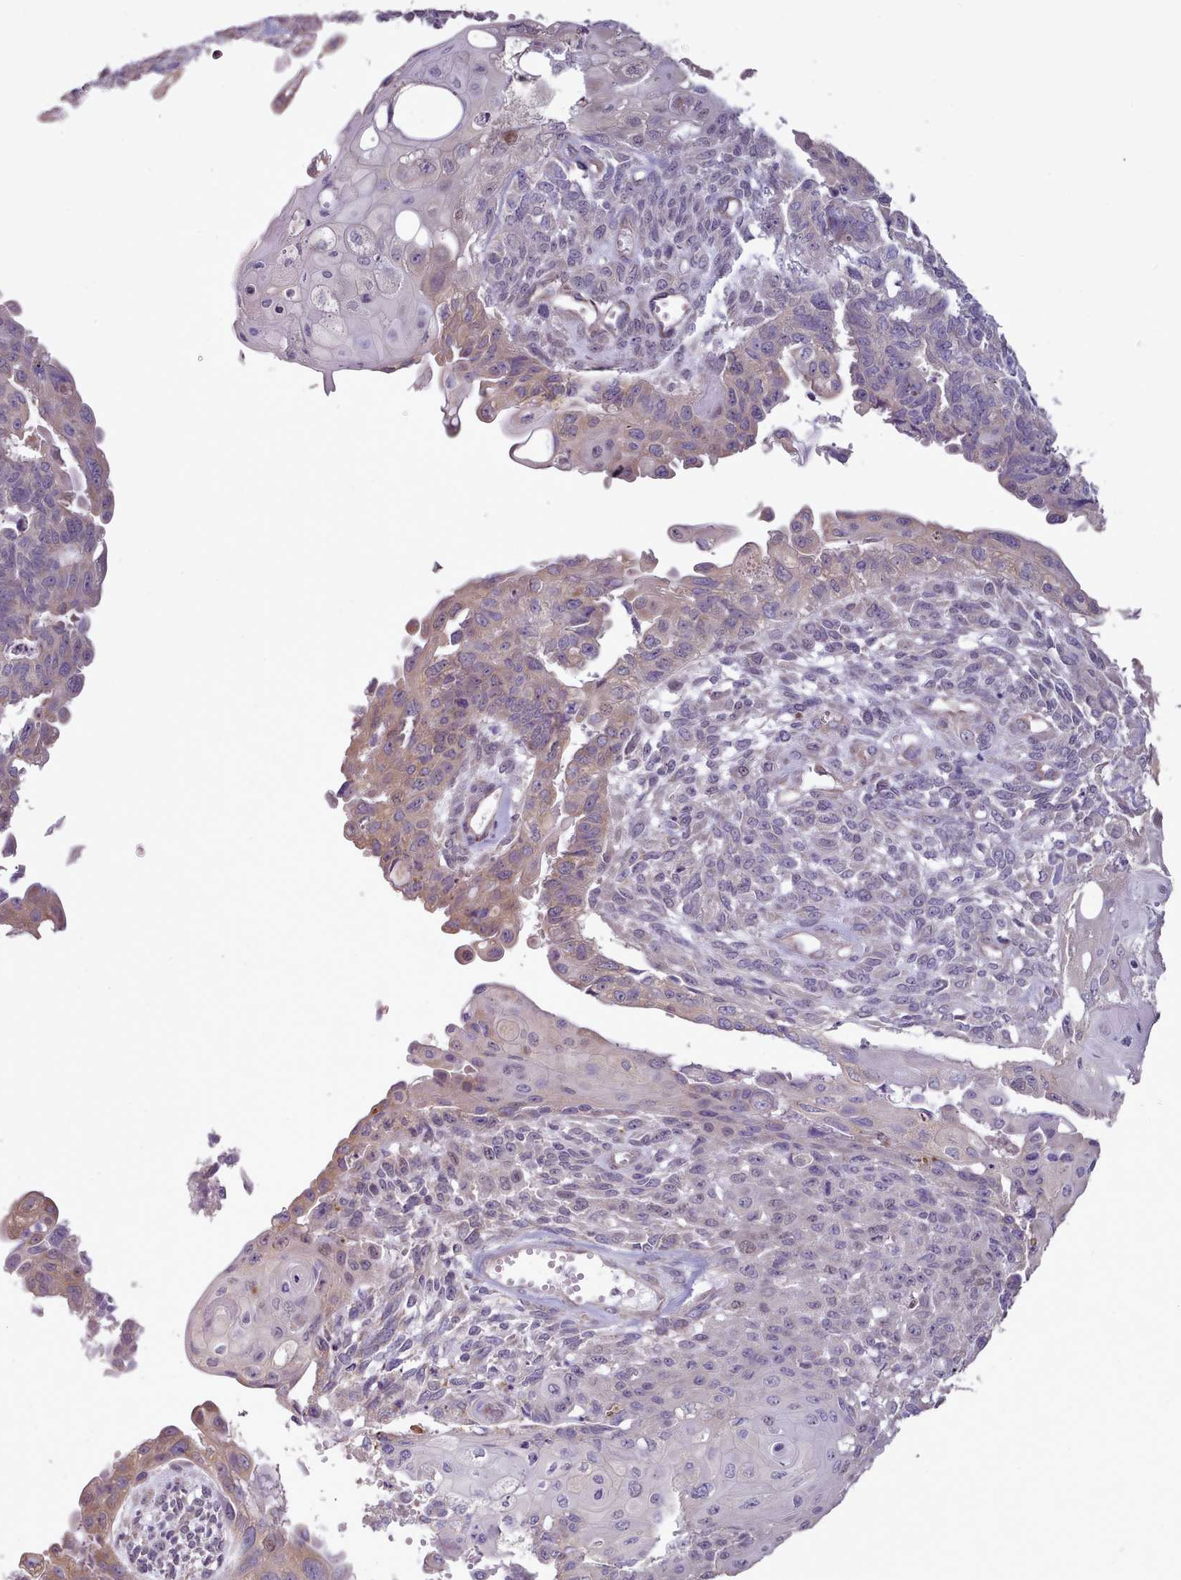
{"staining": {"intensity": "moderate", "quantity": "<25%", "location": "cytoplasmic/membranous"}, "tissue": "endometrial cancer", "cell_type": "Tumor cells", "image_type": "cancer", "snomed": [{"axis": "morphology", "description": "Adenocarcinoma, NOS"}, {"axis": "topography", "description": "Endometrium"}], "caption": "Endometrial cancer was stained to show a protein in brown. There is low levels of moderate cytoplasmic/membranous positivity in approximately <25% of tumor cells. (Brightfield microscopy of DAB IHC at high magnification).", "gene": "DPF1", "patient": {"sex": "female", "age": 32}}